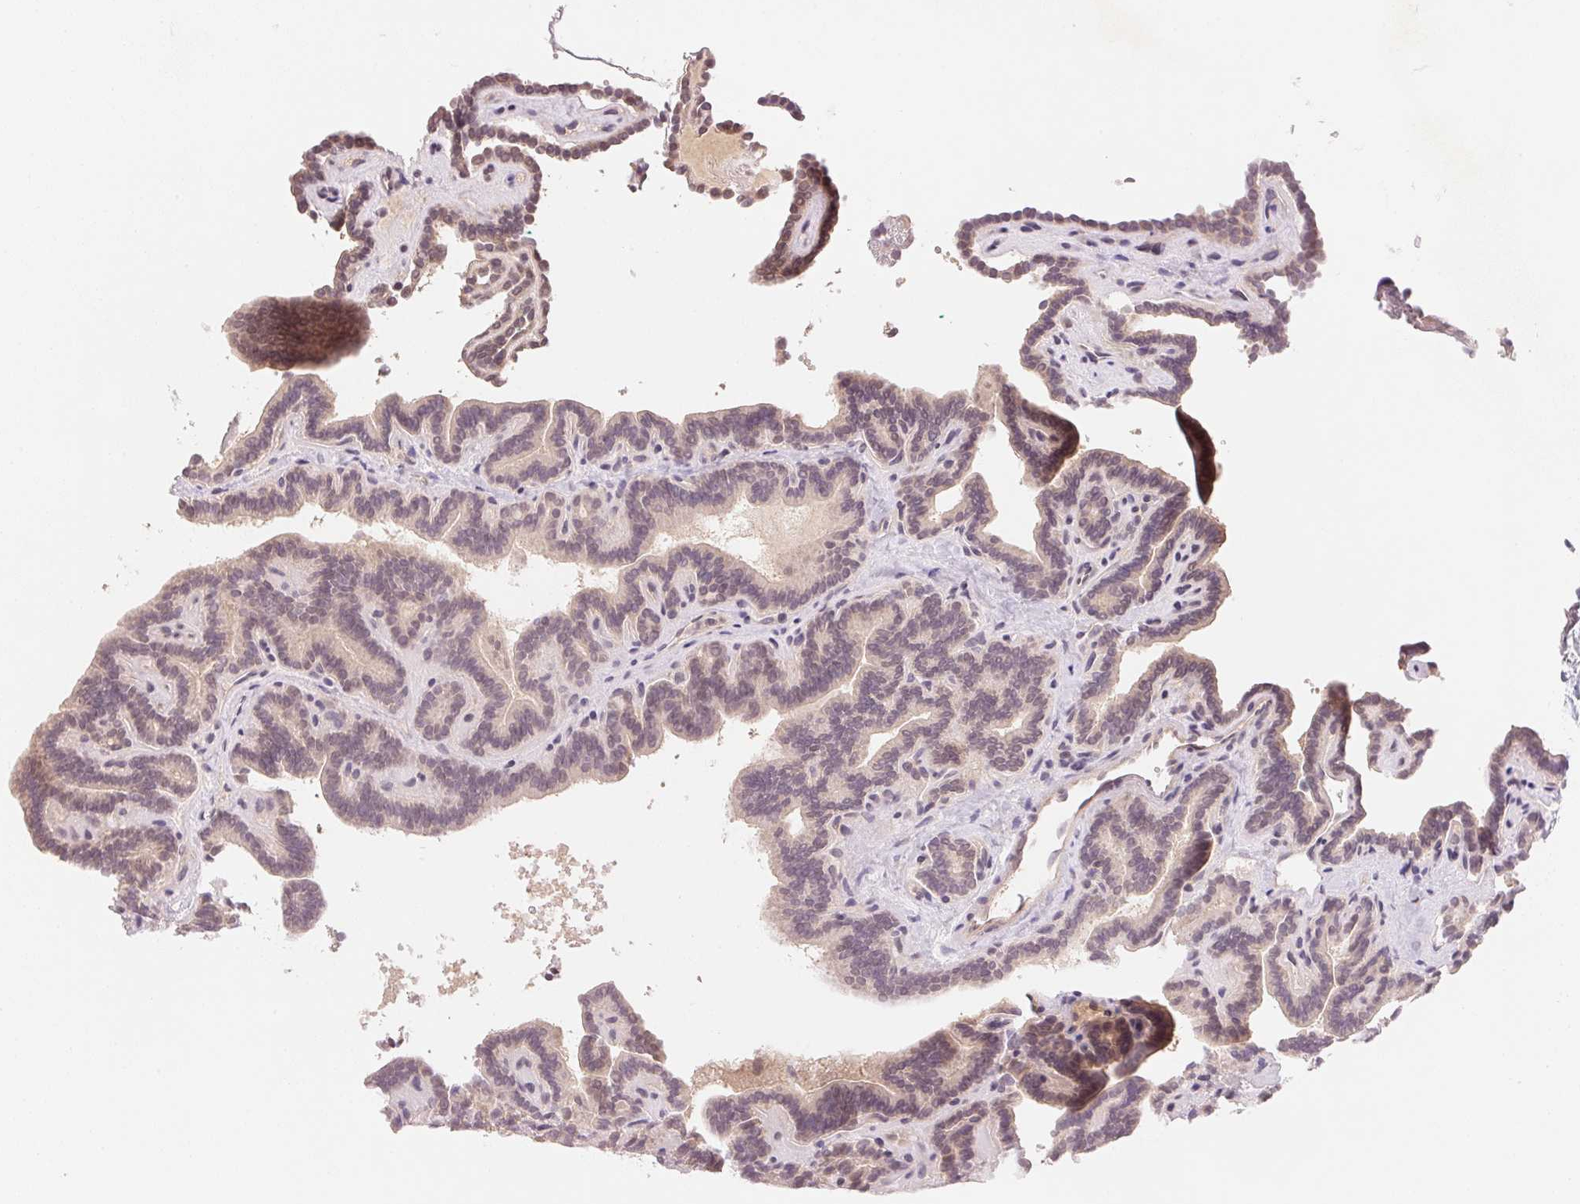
{"staining": {"intensity": "weak", "quantity": "25%-75%", "location": "cytoplasmic/membranous"}, "tissue": "thyroid cancer", "cell_type": "Tumor cells", "image_type": "cancer", "snomed": [{"axis": "morphology", "description": "Papillary adenocarcinoma, NOS"}, {"axis": "topography", "description": "Thyroid gland"}], "caption": "A histopathology image showing weak cytoplasmic/membranous expression in approximately 25%-75% of tumor cells in thyroid papillary adenocarcinoma, as visualized by brown immunohistochemical staining.", "gene": "BNIP5", "patient": {"sex": "female", "age": 21}}